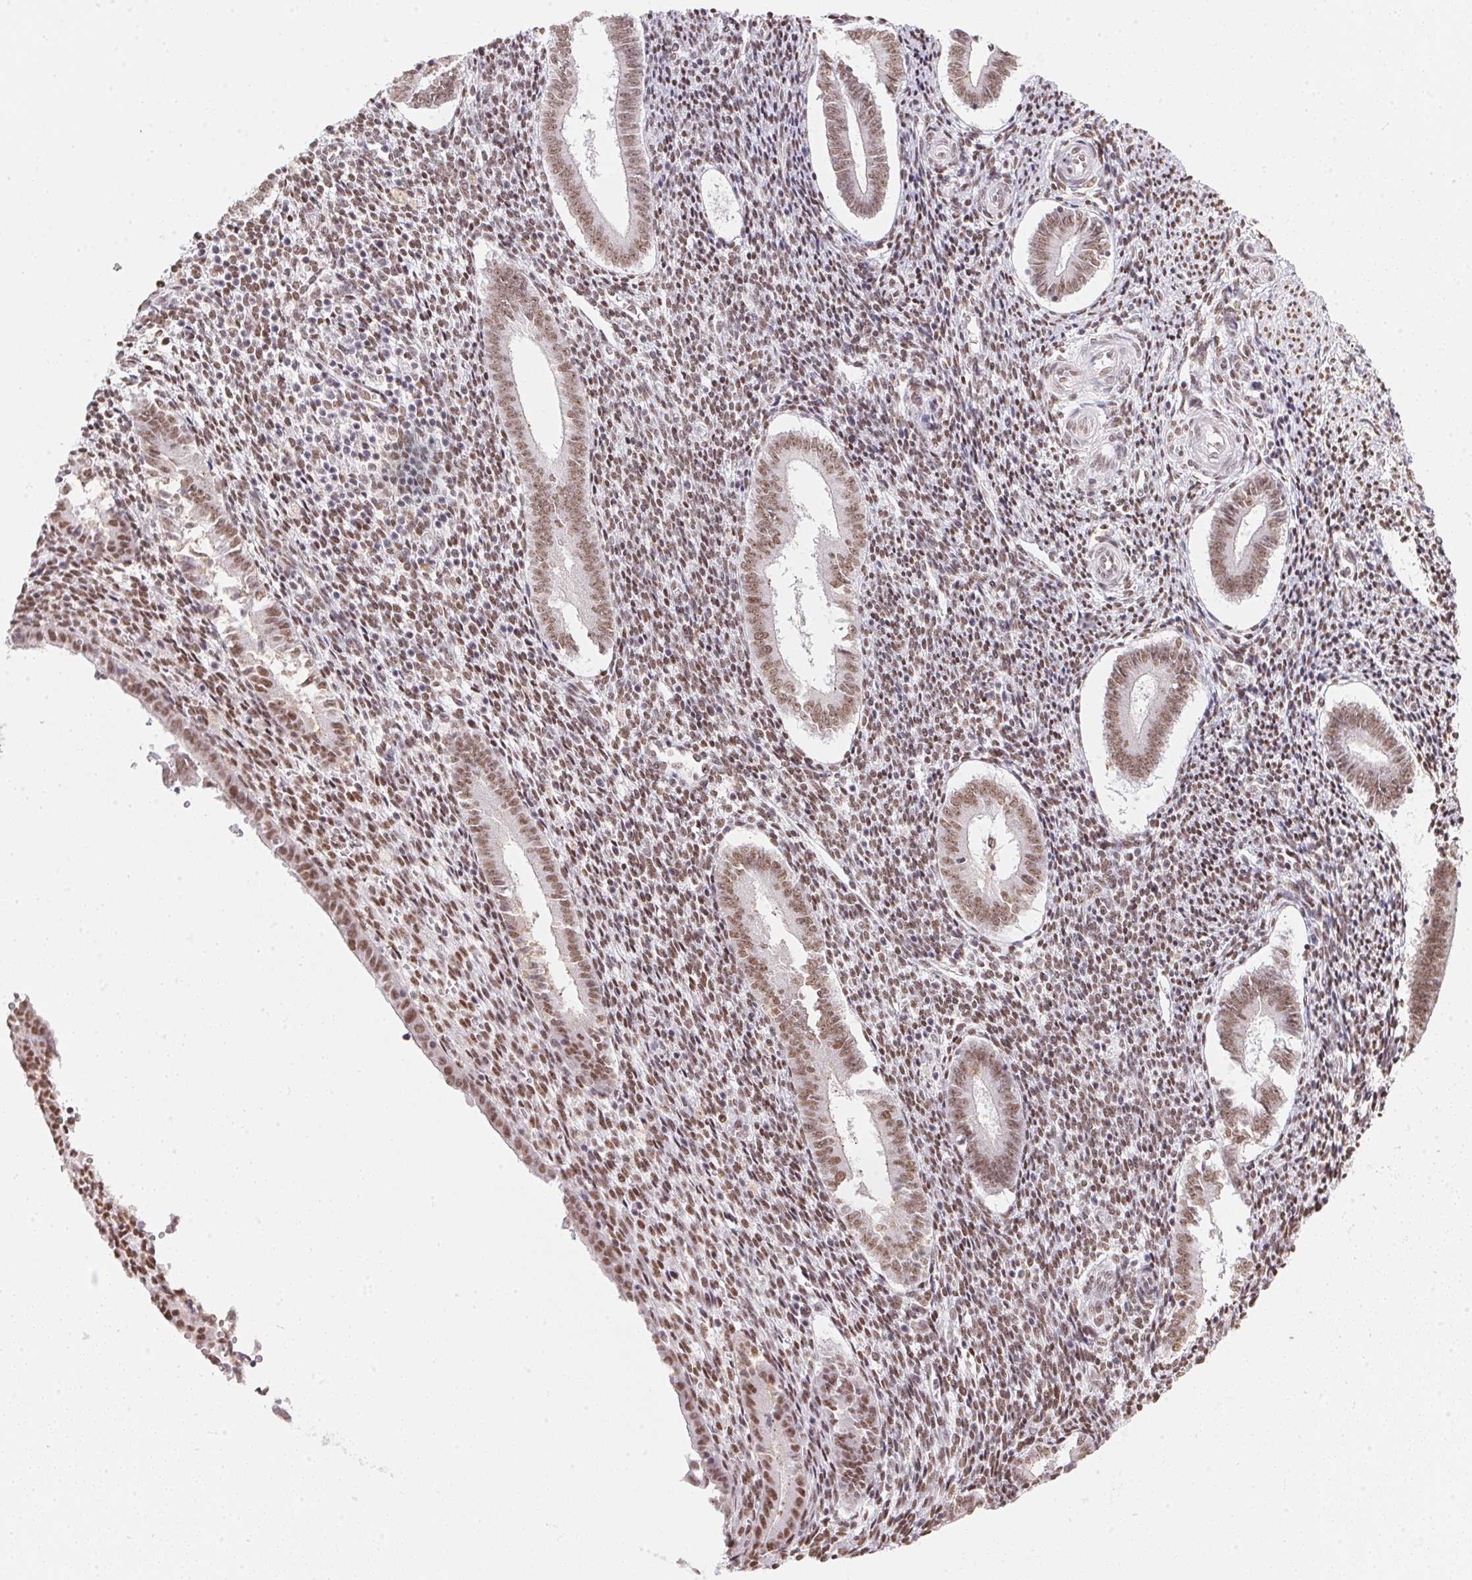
{"staining": {"intensity": "moderate", "quantity": ">75%", "location": "nuclear"}, "tissue": "endometrium", "cell_type": "Cells in endometrial stroma", "image_type": "normal", "snomed": [{"axis": "morphology", "description": "Normal tissue, NOS"}, {"axis": "topography", "description": "Endometrium"}], "caption": "Immunohistochemistry of normal endometrium displays medium levels of moderate nuclear positivity in about >75% of cells in endometrial stroma. Using DAB (brown) and hematoxylin (blue) stains, captured at high magnification using brightfield microscopy.", "gene": "NFE2L1", "patient": {"sex": "female", "age": 25}}